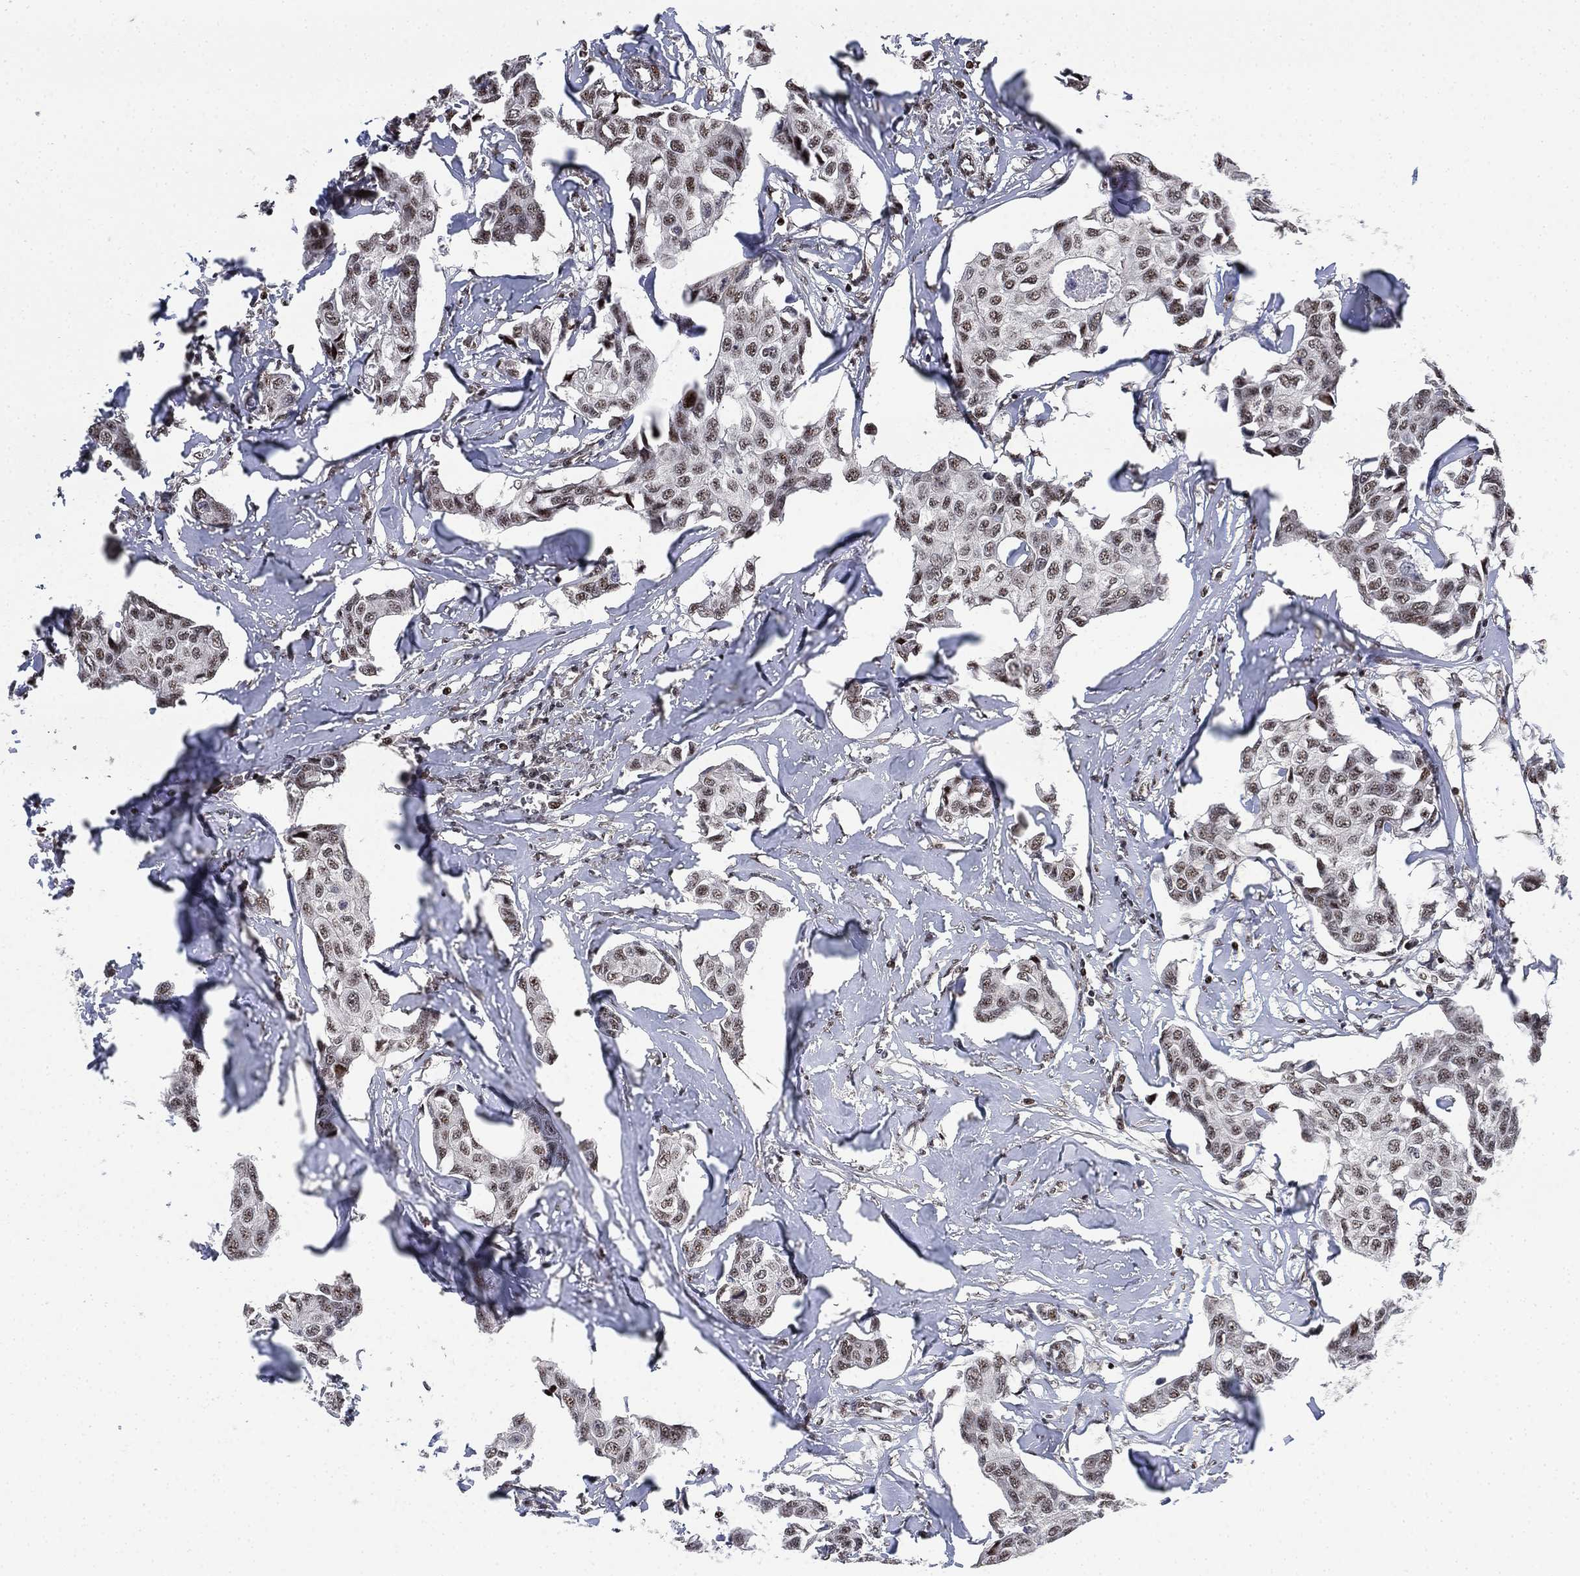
{"staining": {"intensity": "moderate", "quantity": "25%-75%", "location": "nuclear"}, "tissue": "breast cancer", "cell_type": "Tumor cells", "image_type": "cancer", "snomed": [{"axis": "morphology", "description": "Duct carcinoma"}, {"axis": "topography", "description": "Breast"}], "caption": "Brown immunohistochemical staining in breast cancer shows moderate nuclear staining in about 25%-75% of tumor cells.", "gene": "ZSCAN30", "patient": {"sex": "female", "age": 80}}